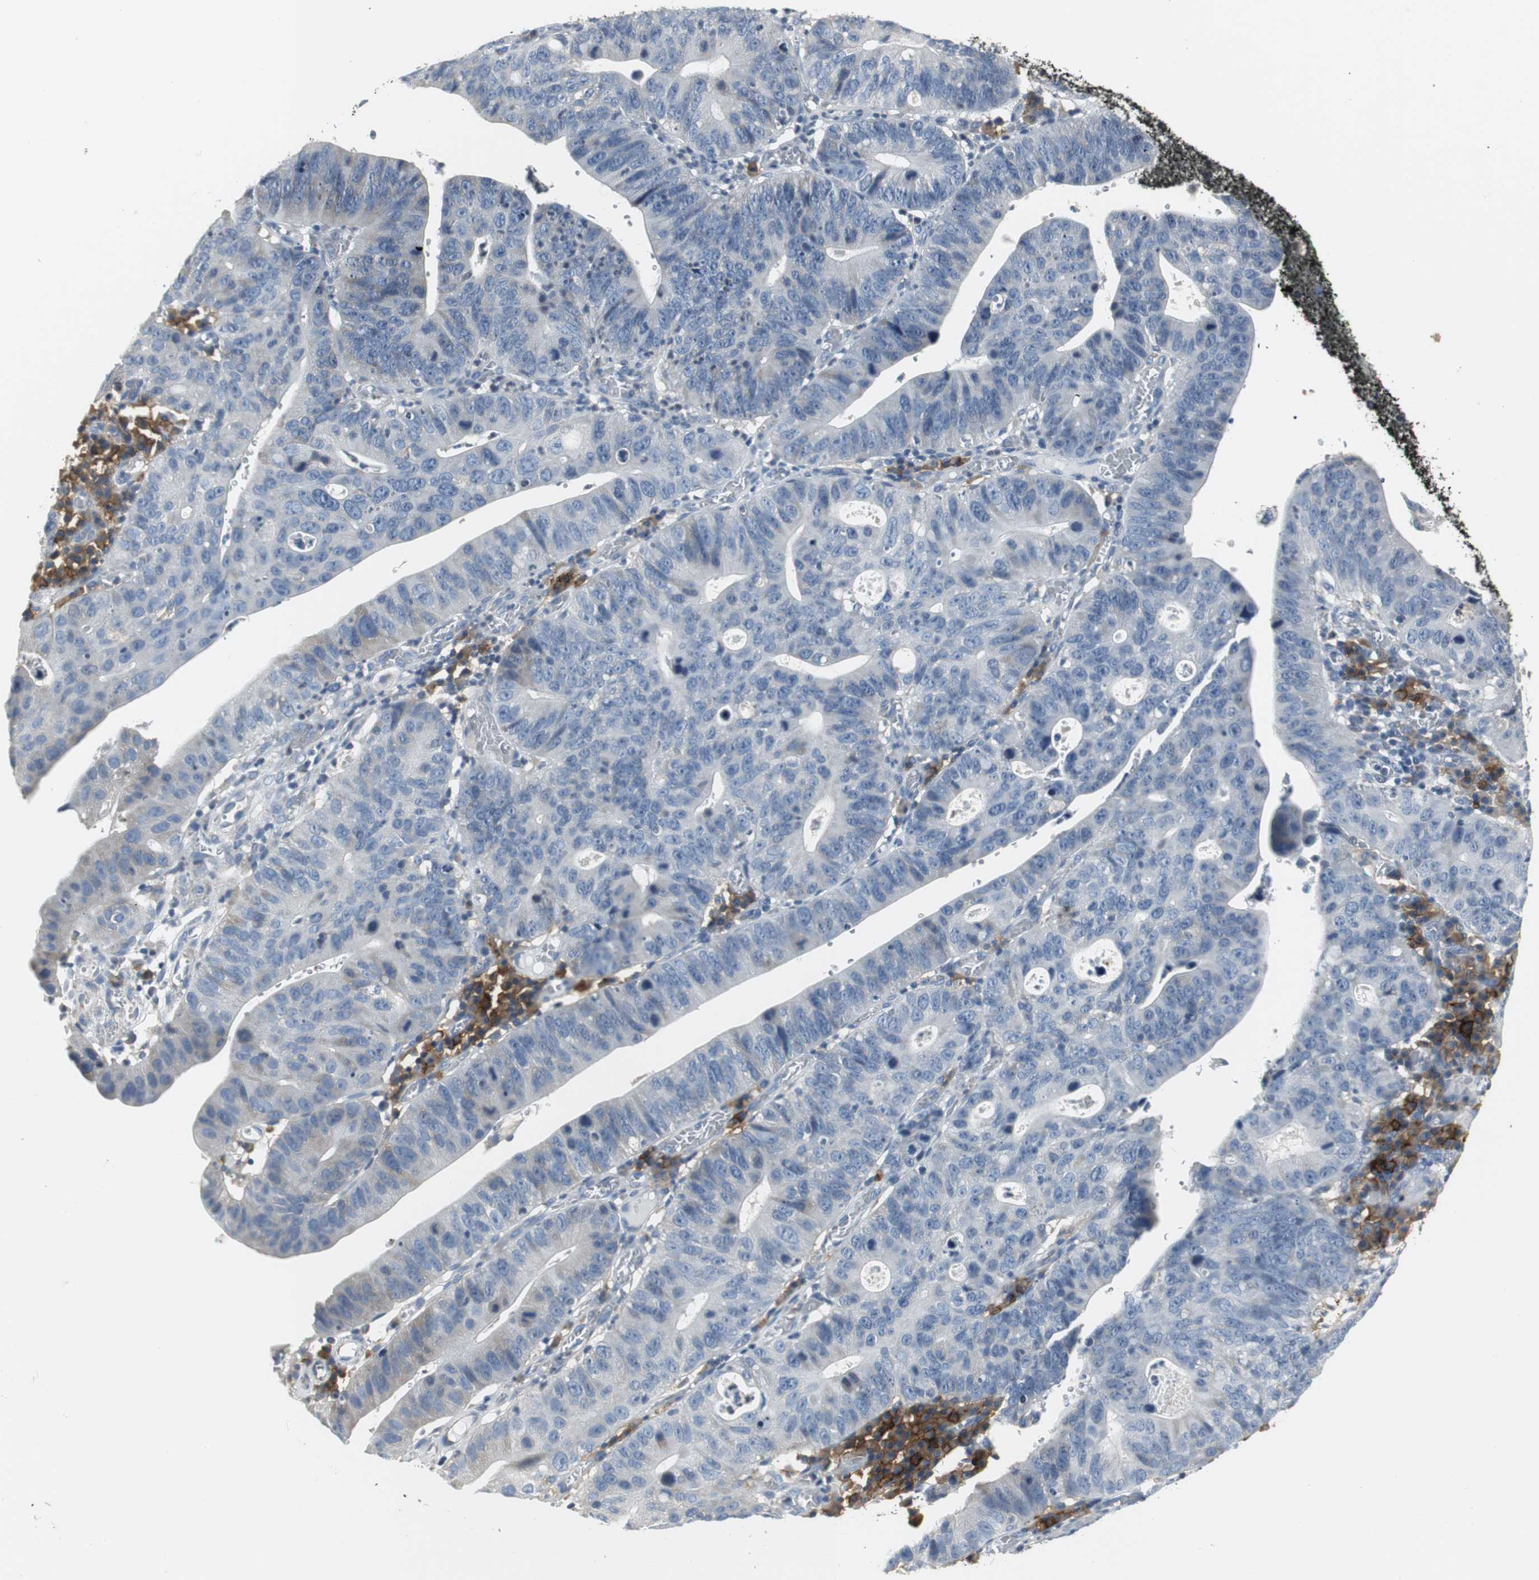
{"staining": {"intensity": "weak", "quantity": "<25%", "location": "cytoplasmic/membranous"}, "tissue": "stomach cancer", "cell_type": "Tumor cells", "image_type": "cancer", "snomed": [{"axis": "morphology", "description": "Adenocarcinoma, NOS"}, {"axis": "topography", "description": "Stomach"}], "caption": "Immunohistochemistry (IHC) of stomach cancer (adenocarcinoma) exhibits no positivity in tumor cells. Brightfield microscopy of immunohistochemistry (IHC) stained with DAB (brown) and hematoxylin (blue), captured at high magnification.", "gene": "SLC2A5", "patient": {"sex": "male", "age": 59}}